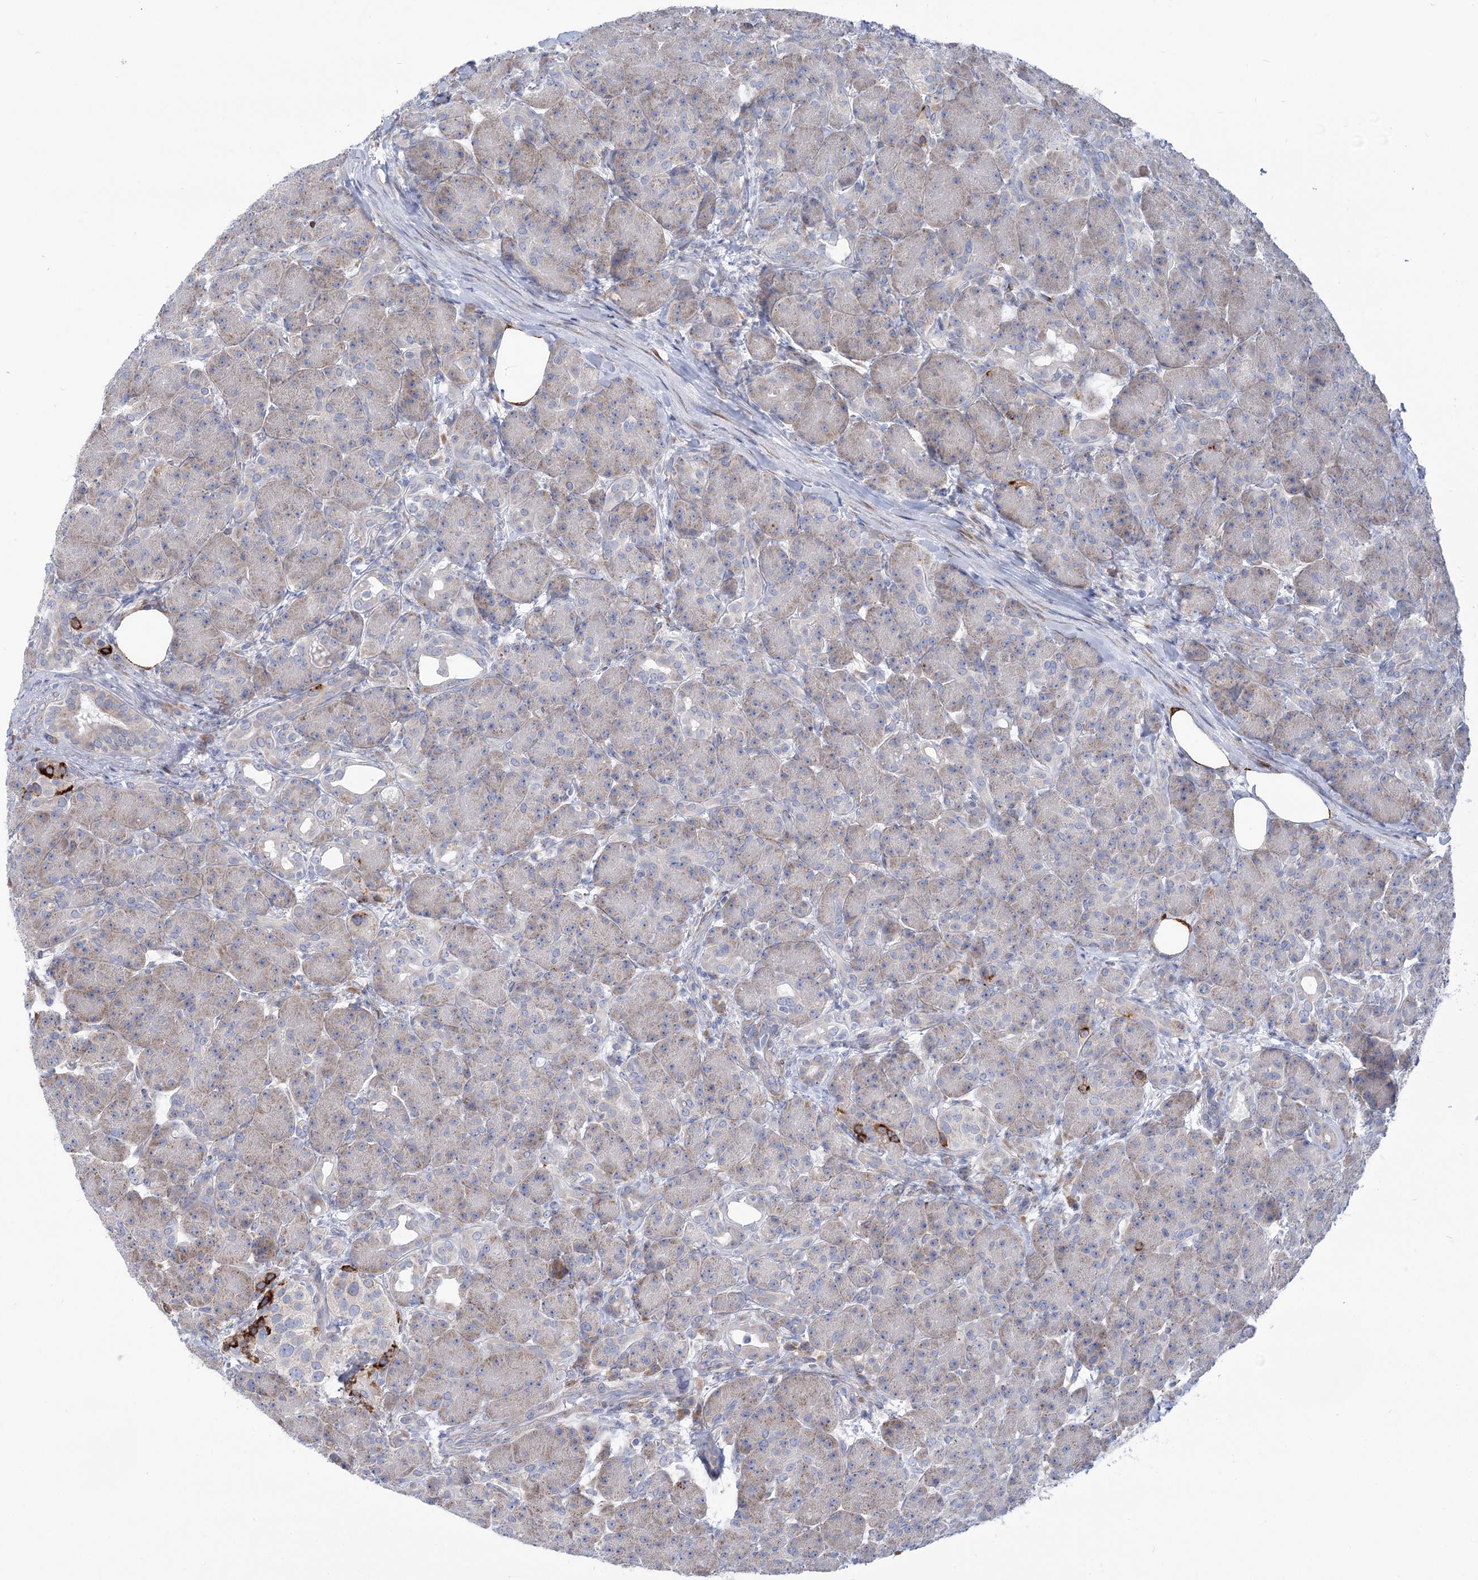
{"staining": {"intensity": "moderate", "quantity": "25%-75%", "location": "cytoplasmic/membranous"}, "tissue": "pancreas", "cell_type": "Exocrine glandular cells", "image_type": "normal", "snomed": [{"axis": "morphology", "description": "Normal tissue, NOS"}, {"axis": "topography", "description": "Pancreas"}], "caption": "Brown immunohistochemical staining in unremarkable pancreas demonstrates moderate cytoplasmic/membranous positivity in approximately 25%-75% of exocrine glandular cells.", "gene": "STT3B", "patient": {"sex": "male", "age": 63}}